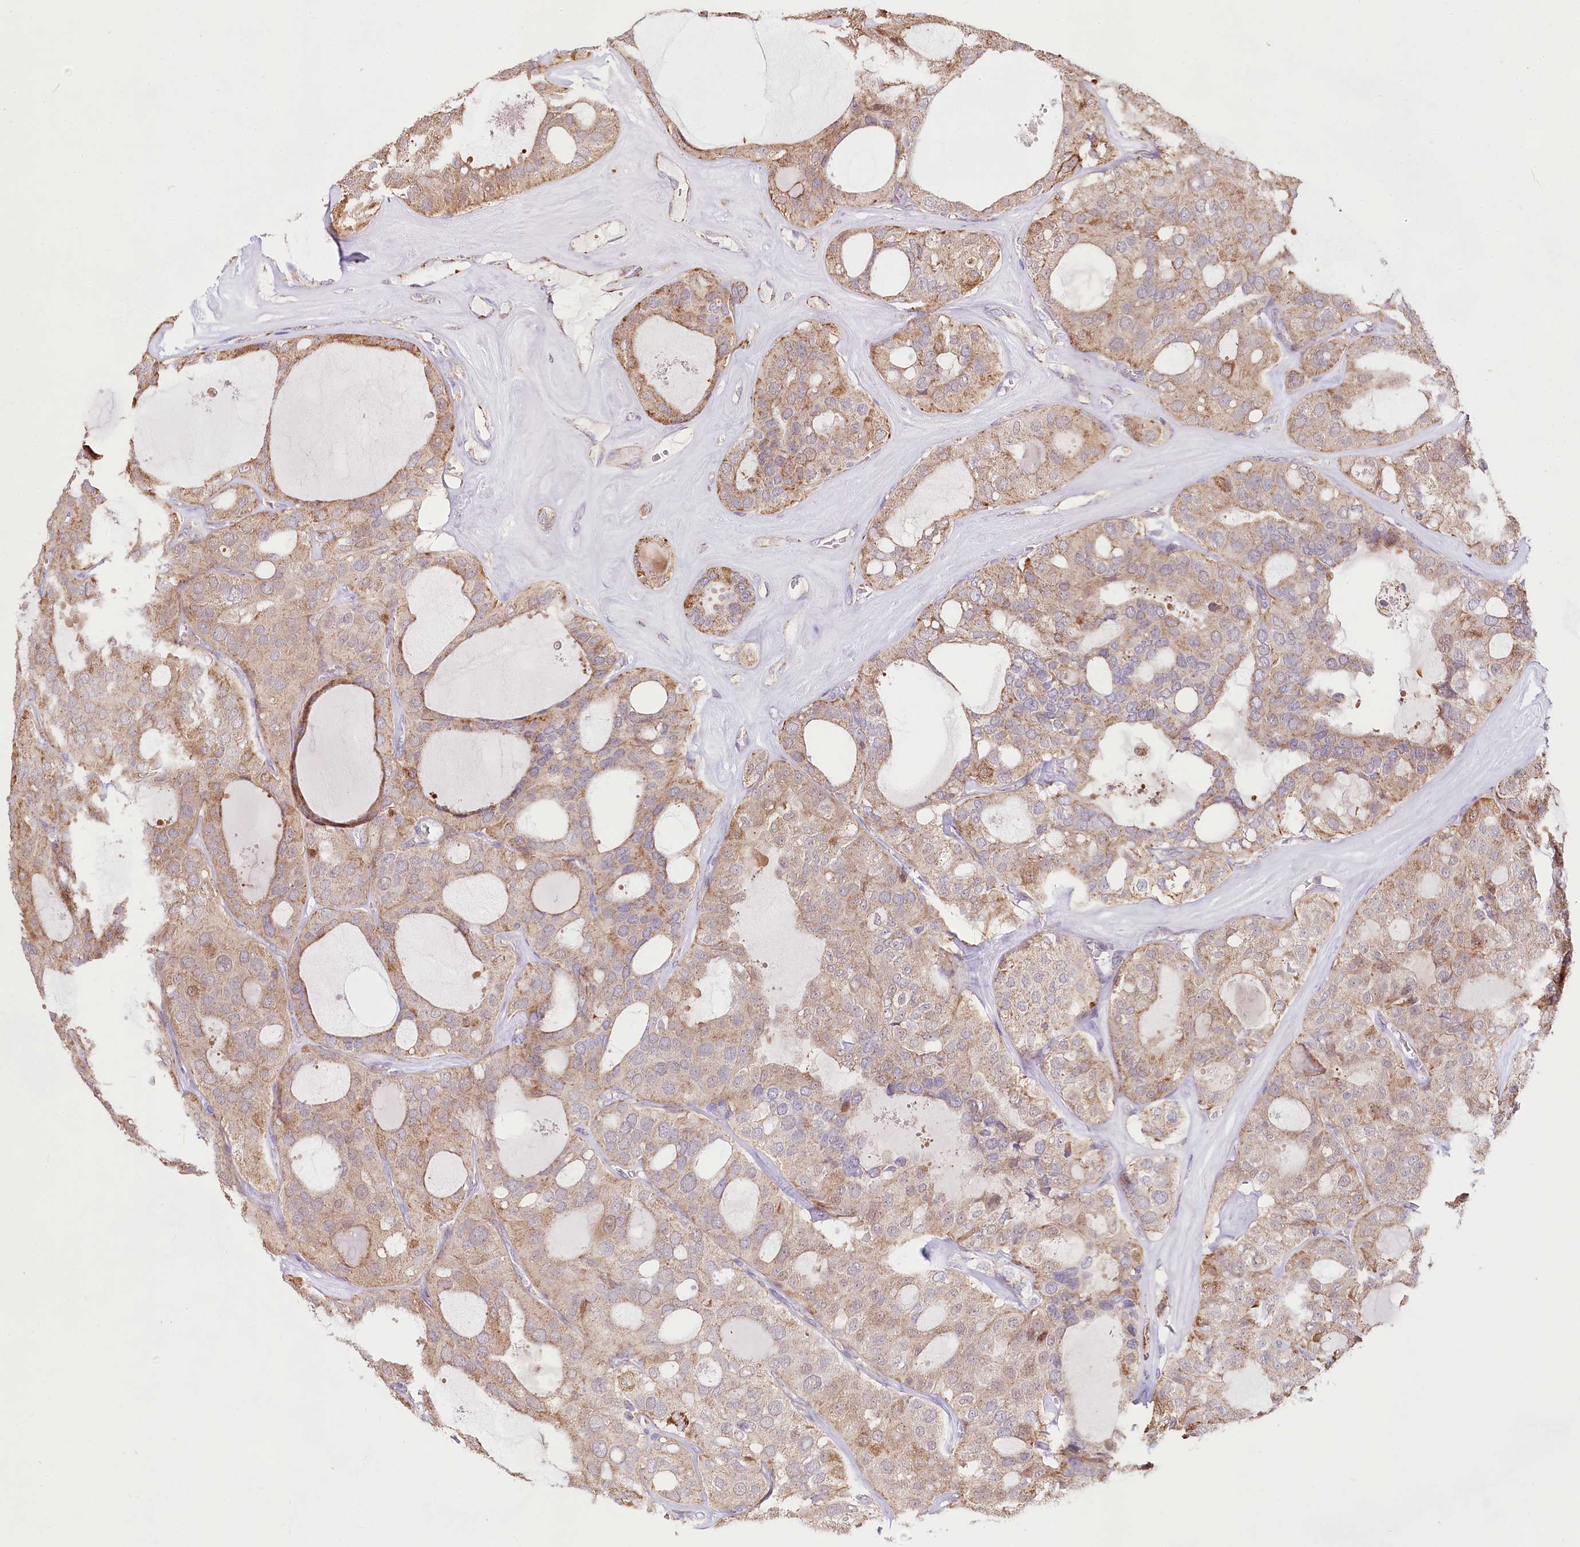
{"staining": {"intensity": "moderate", "quantity": "25%-75%", "location": "cytoplasmic/membranous"}, "tissue": "thyroid cancer", "cell_type": "Tumor cells", "image_type": "cancer", "snomed": [{"axis": "morphology", "description": "Follicular adenoma carcinoma, NOS"}, {"axis": "topography", "description": "Thyroid gland"}], "caption": "Thyroid follicular adenoma carcinoma was stained to show a protein in brown. There is medium levels of moderate cytoplasmic/membranous staining in approximately 25%-75% of tumor cells.", "gene": "TASOR2", "patient": {"sex": "male", "age": 75}}